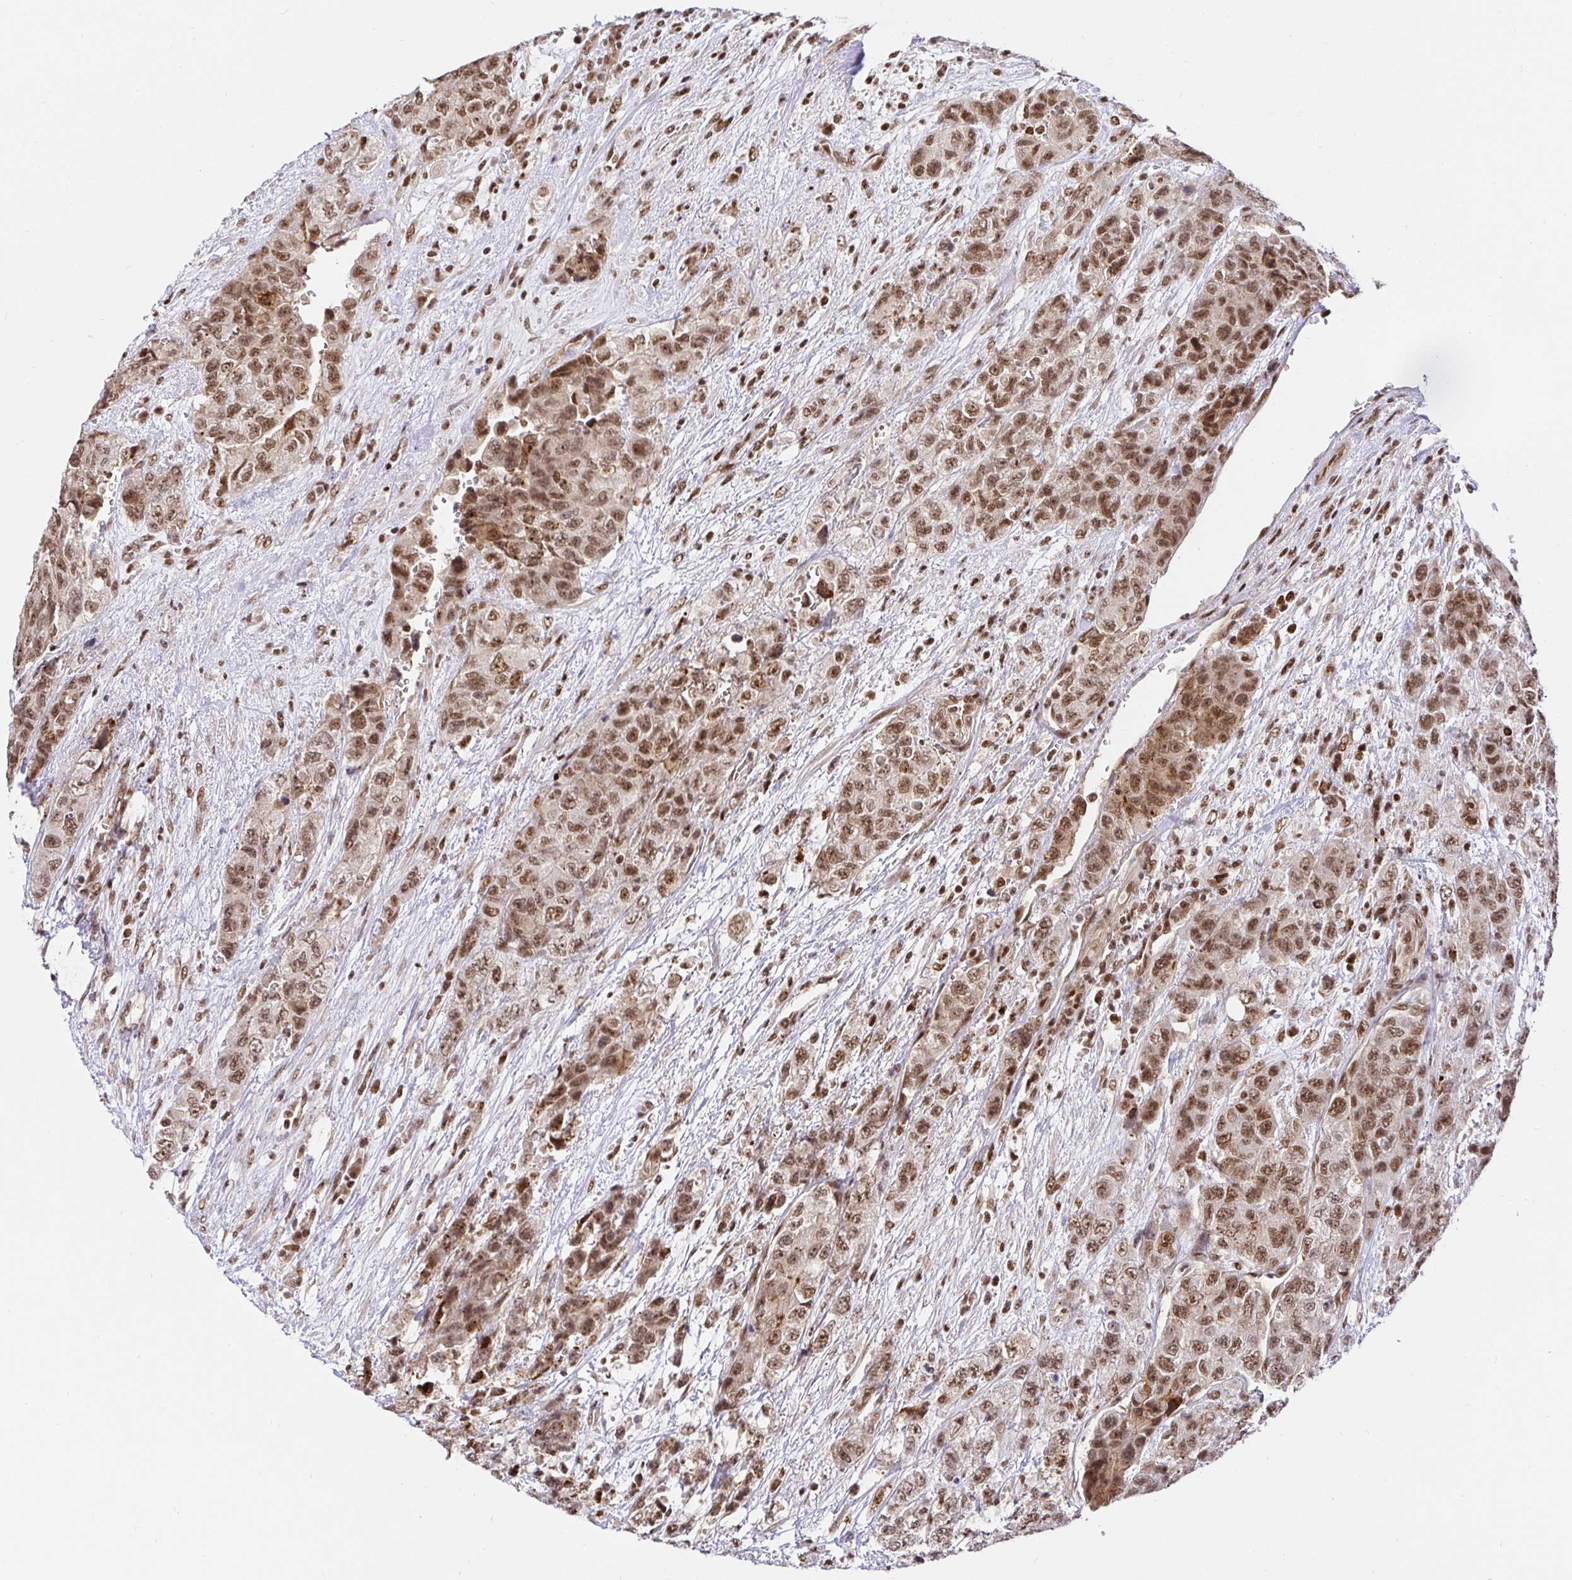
{"staining": {"intensity": "moderate", "quantity": ">75%", "location": "nuclear"}, "tissue": "urothelial cancer", "cell_type": "Tumor cells", "image_type": "cancer", "snomed": [{"axis": "morphology", "description": "Urothelial carcinoma, High grade"}, {"axis": "topography", "description": "Urinary bladder"}], "caption": "Protein staining reveals moderate nuclear staining in about >75% of tumor cells in urothelial cancer.", "gene": "USF1", "patient": {"sex": "female", "age": 78}}